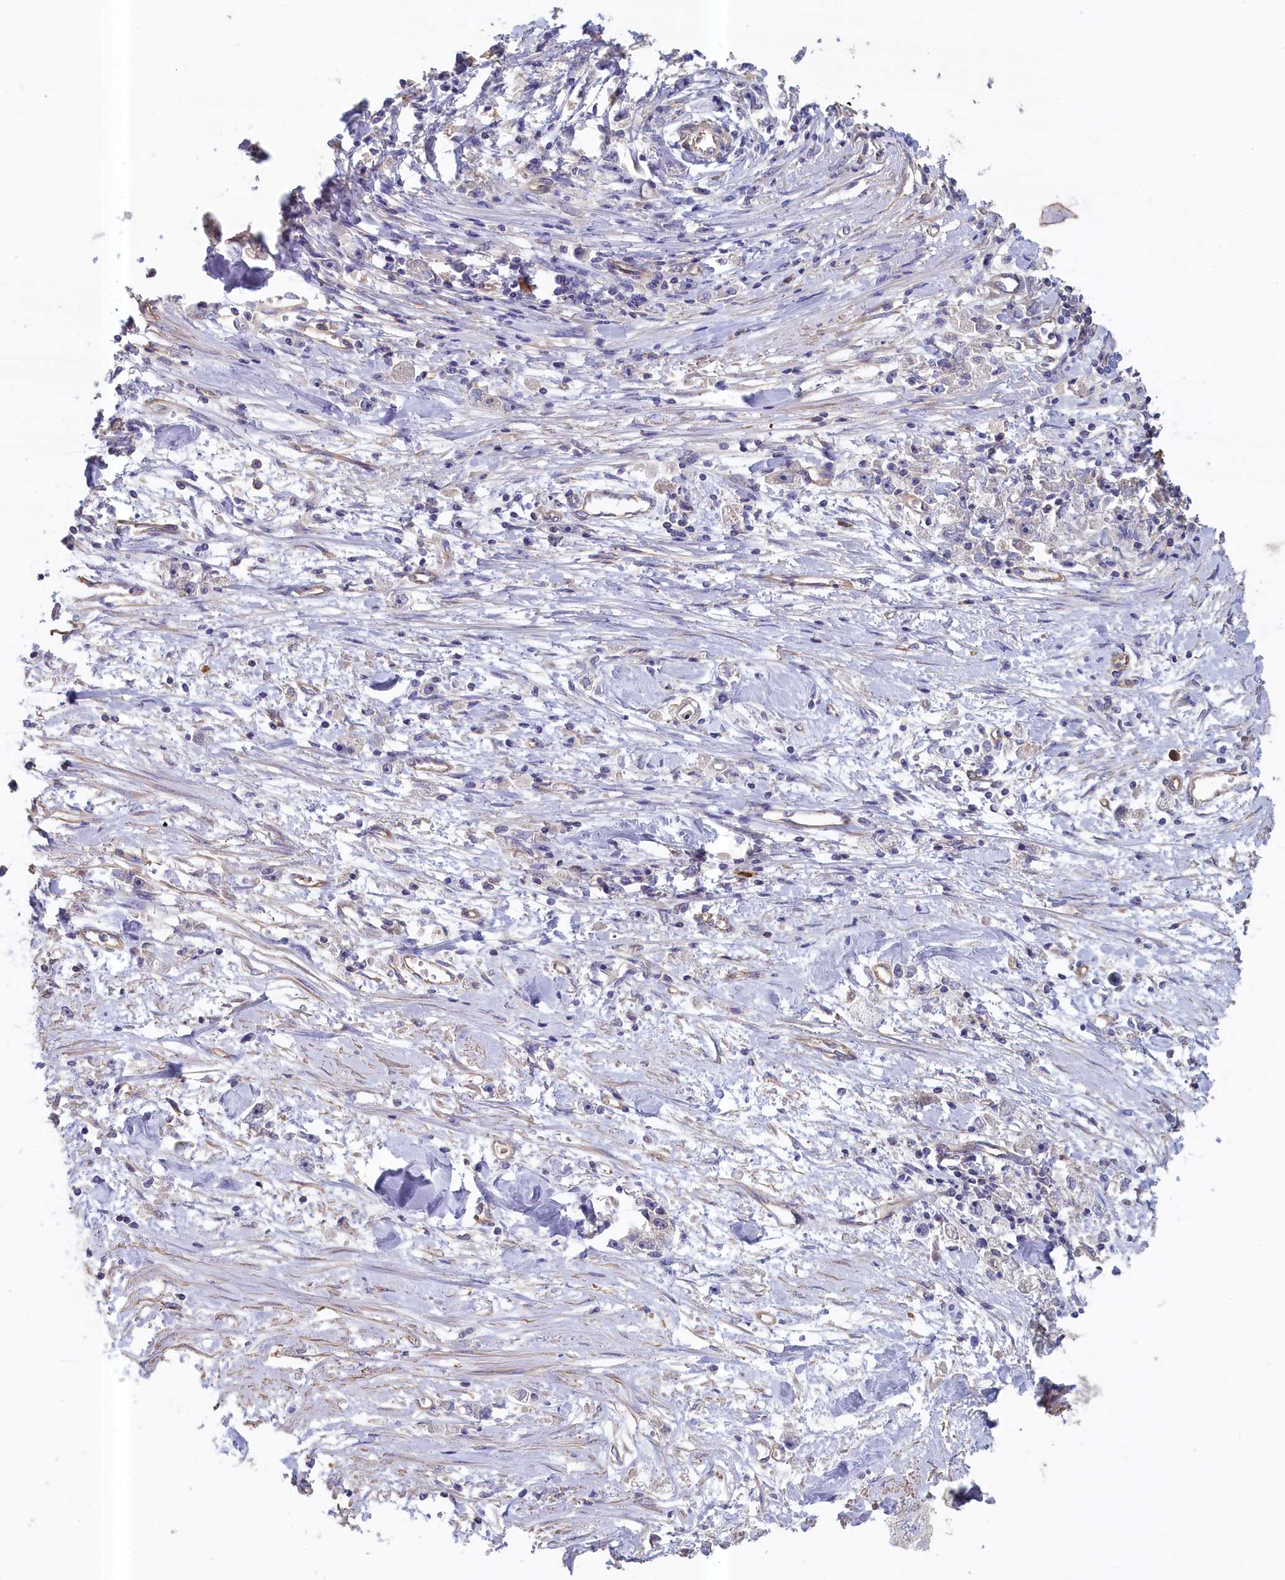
{"staining": {"intensity": "negative", "quantity": "none", "location": "none"}, "tissue": "stomach cancer", "cell_type": "Tumor cells", "image_type": "cancer", "snomed": [{"axis": "morphology", "description": "Adenocarcinoma, NOS"}, {"axis": "topography", "description": "Stomach"}], "caption": "The IHC micrograph has no significant expression in tumor cells of stomach cancer tissue. (DAB immunohistochemistry (IHC) visualized using brightfield microscopy, high magnification).", "gene": "ANKRD2", "patient": {"sex": "female", "age": 59}}